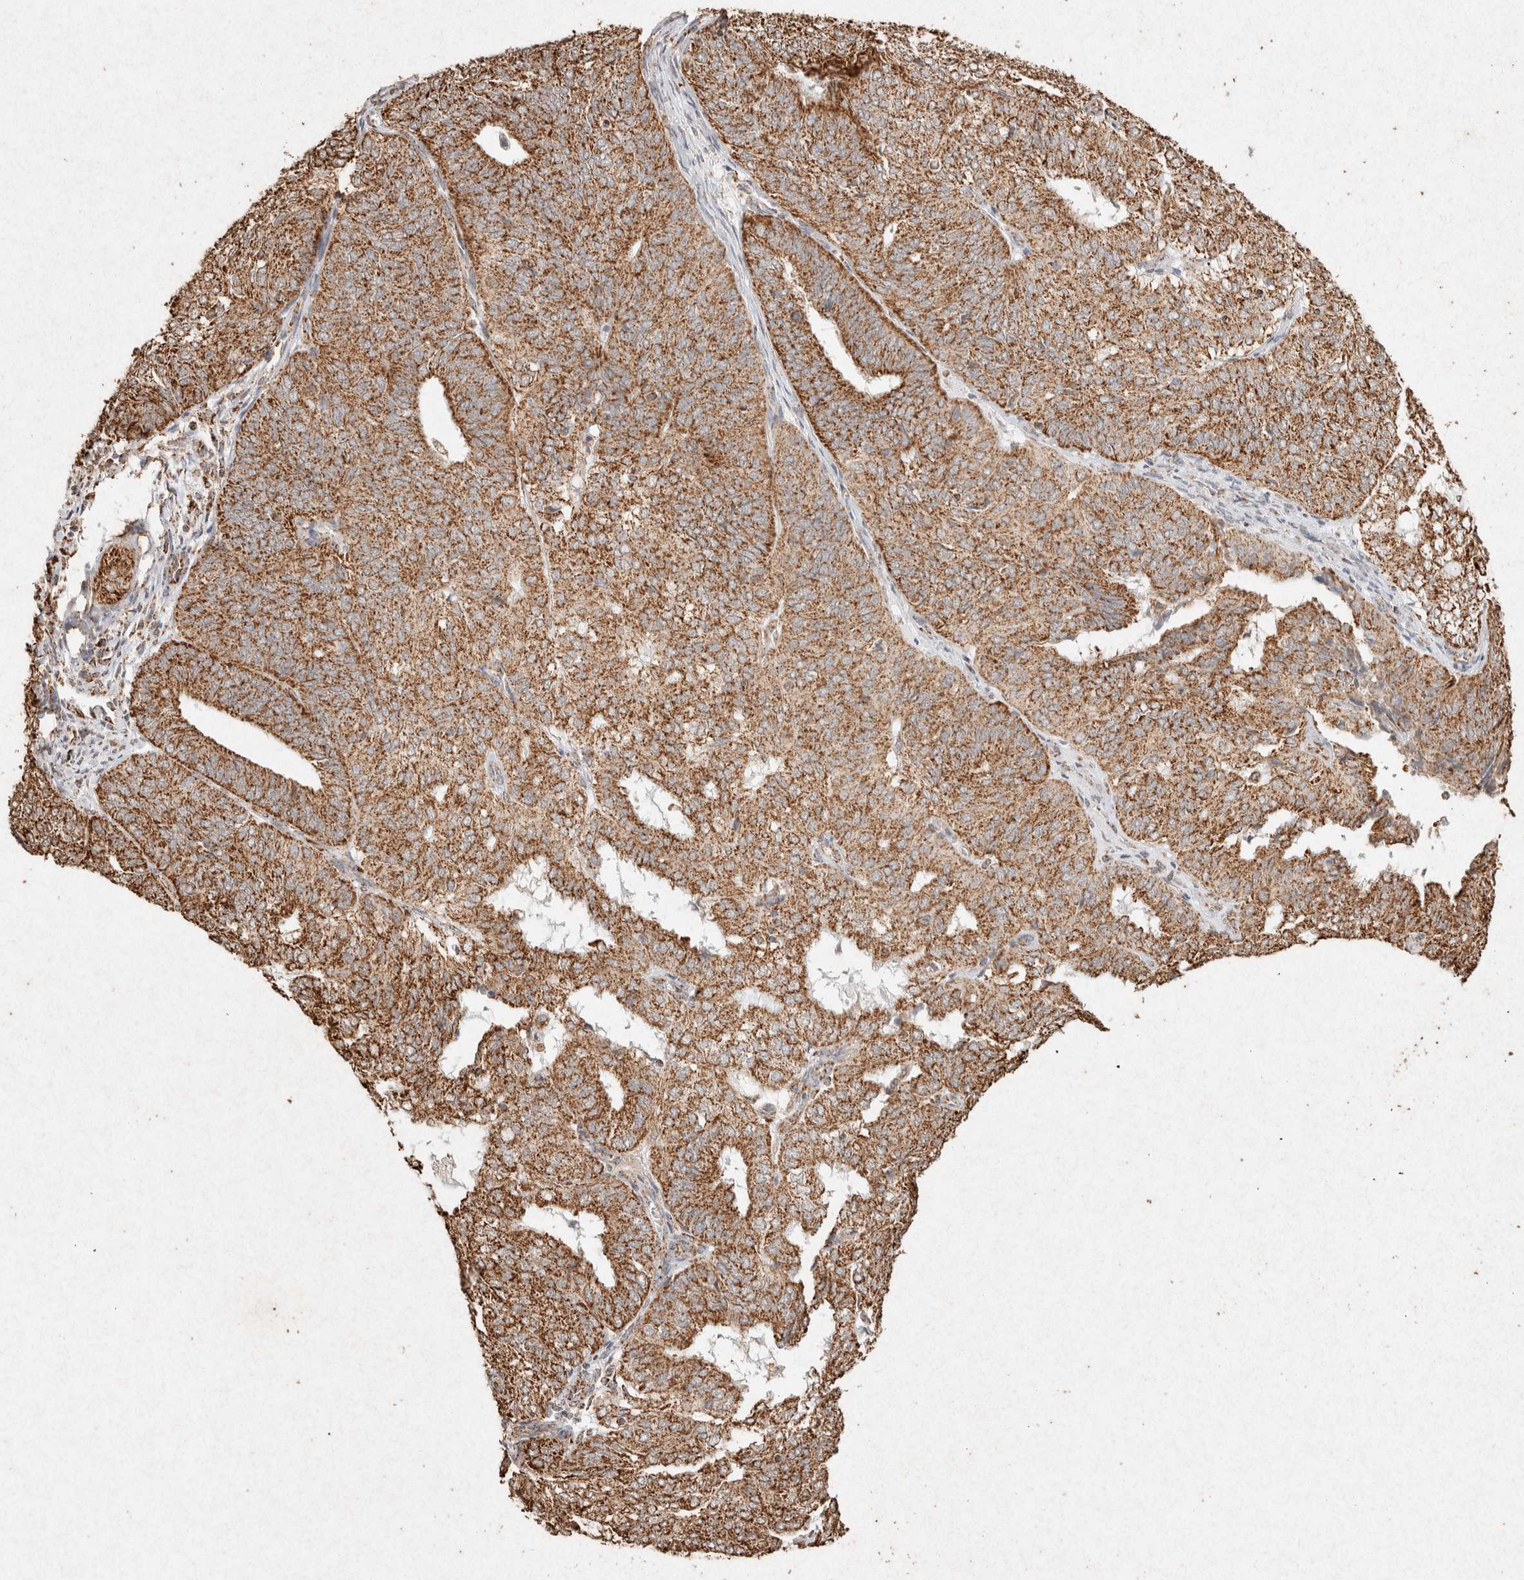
{"staining": {"intensity": "strong", "quantity": ">75%", "location": "cytoplasmic/membranous"}, "tissue": "endometrial cancer", "cell_type": "Tumor cells", "image_type": "cancer", "snomed": [{"axis": "morphology", "description": "Adenocarcinoma, NOS"}, {"axis": "topography", "description": "Uterus"}], "caption": "Endometrial cancer (adenocarcinoma) stained with immunohistochemistry (IHC) displays strong cytoplasmic/membranous expression in about >75% of tumor cells. Using DAB (brown) and hematoxylin (blue) stains, captured at high magnification using brightfield microscopy.", "gene": "SDC2", "patient": {"sex": "female", "age": 60}}